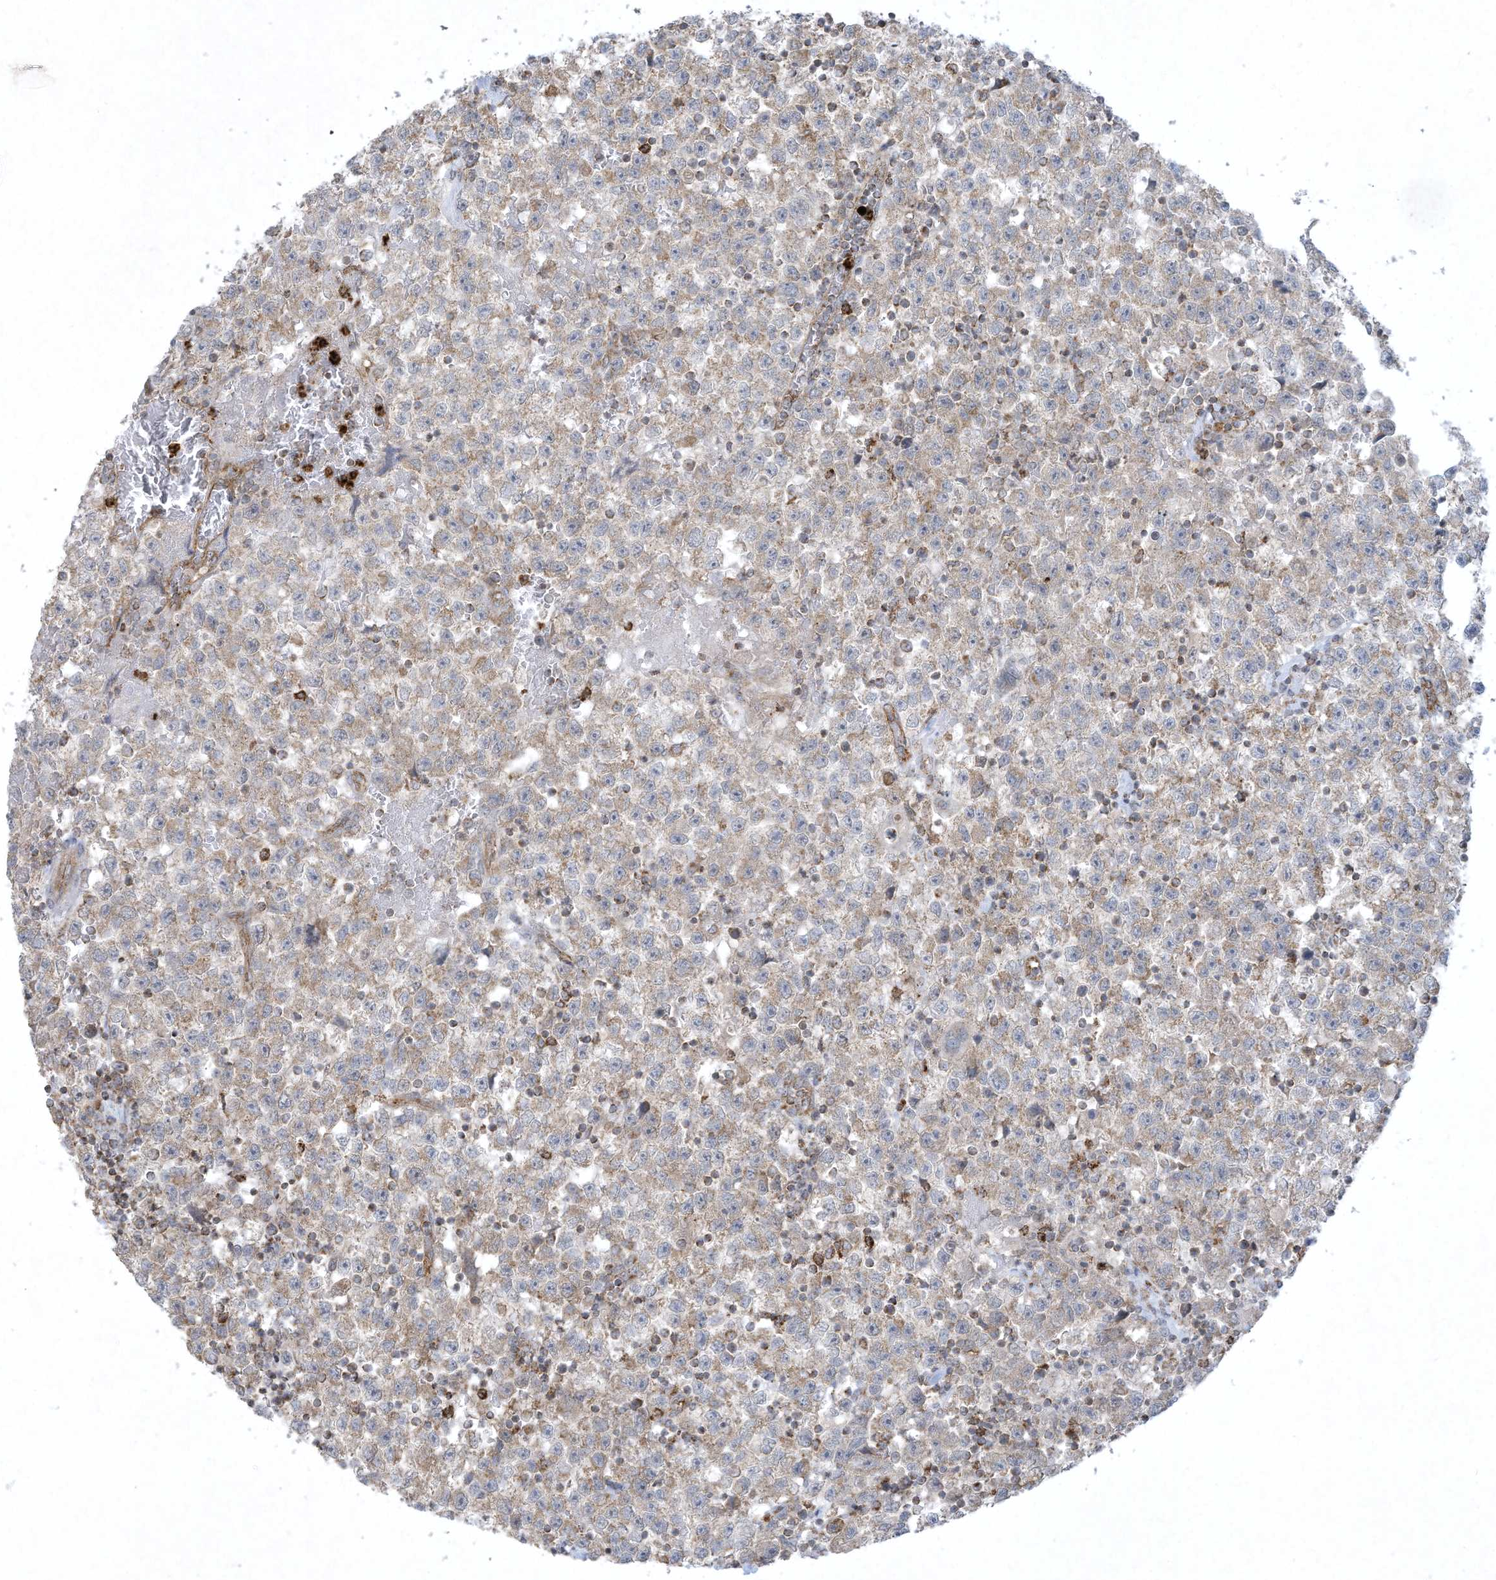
{"staining": {"intensity": "weak", "quantity": ">75%", "location": "cytoplasmic/membranous"}, "tissue": "testis cancer", "cell_type": "Tumor cells", "image_type": "cancer", "snomed": [{"axis": "morphology", "description": "Seminoma, NOS"}, {"axis": "topography", "description": "Testis"}], "caption": "Immunohistochemical staining of human testis cancer exhibits low levels of weak cytoplasmic/membranous protein expression in about >75% of tumor cells. The protein of interest is stained brown, and the nuclei are stained in blue (DAB IHC with brightfield microscopy, high magnification).", "gene": "CHRNA4", "patient": {"sex": "male", "age": 22}}